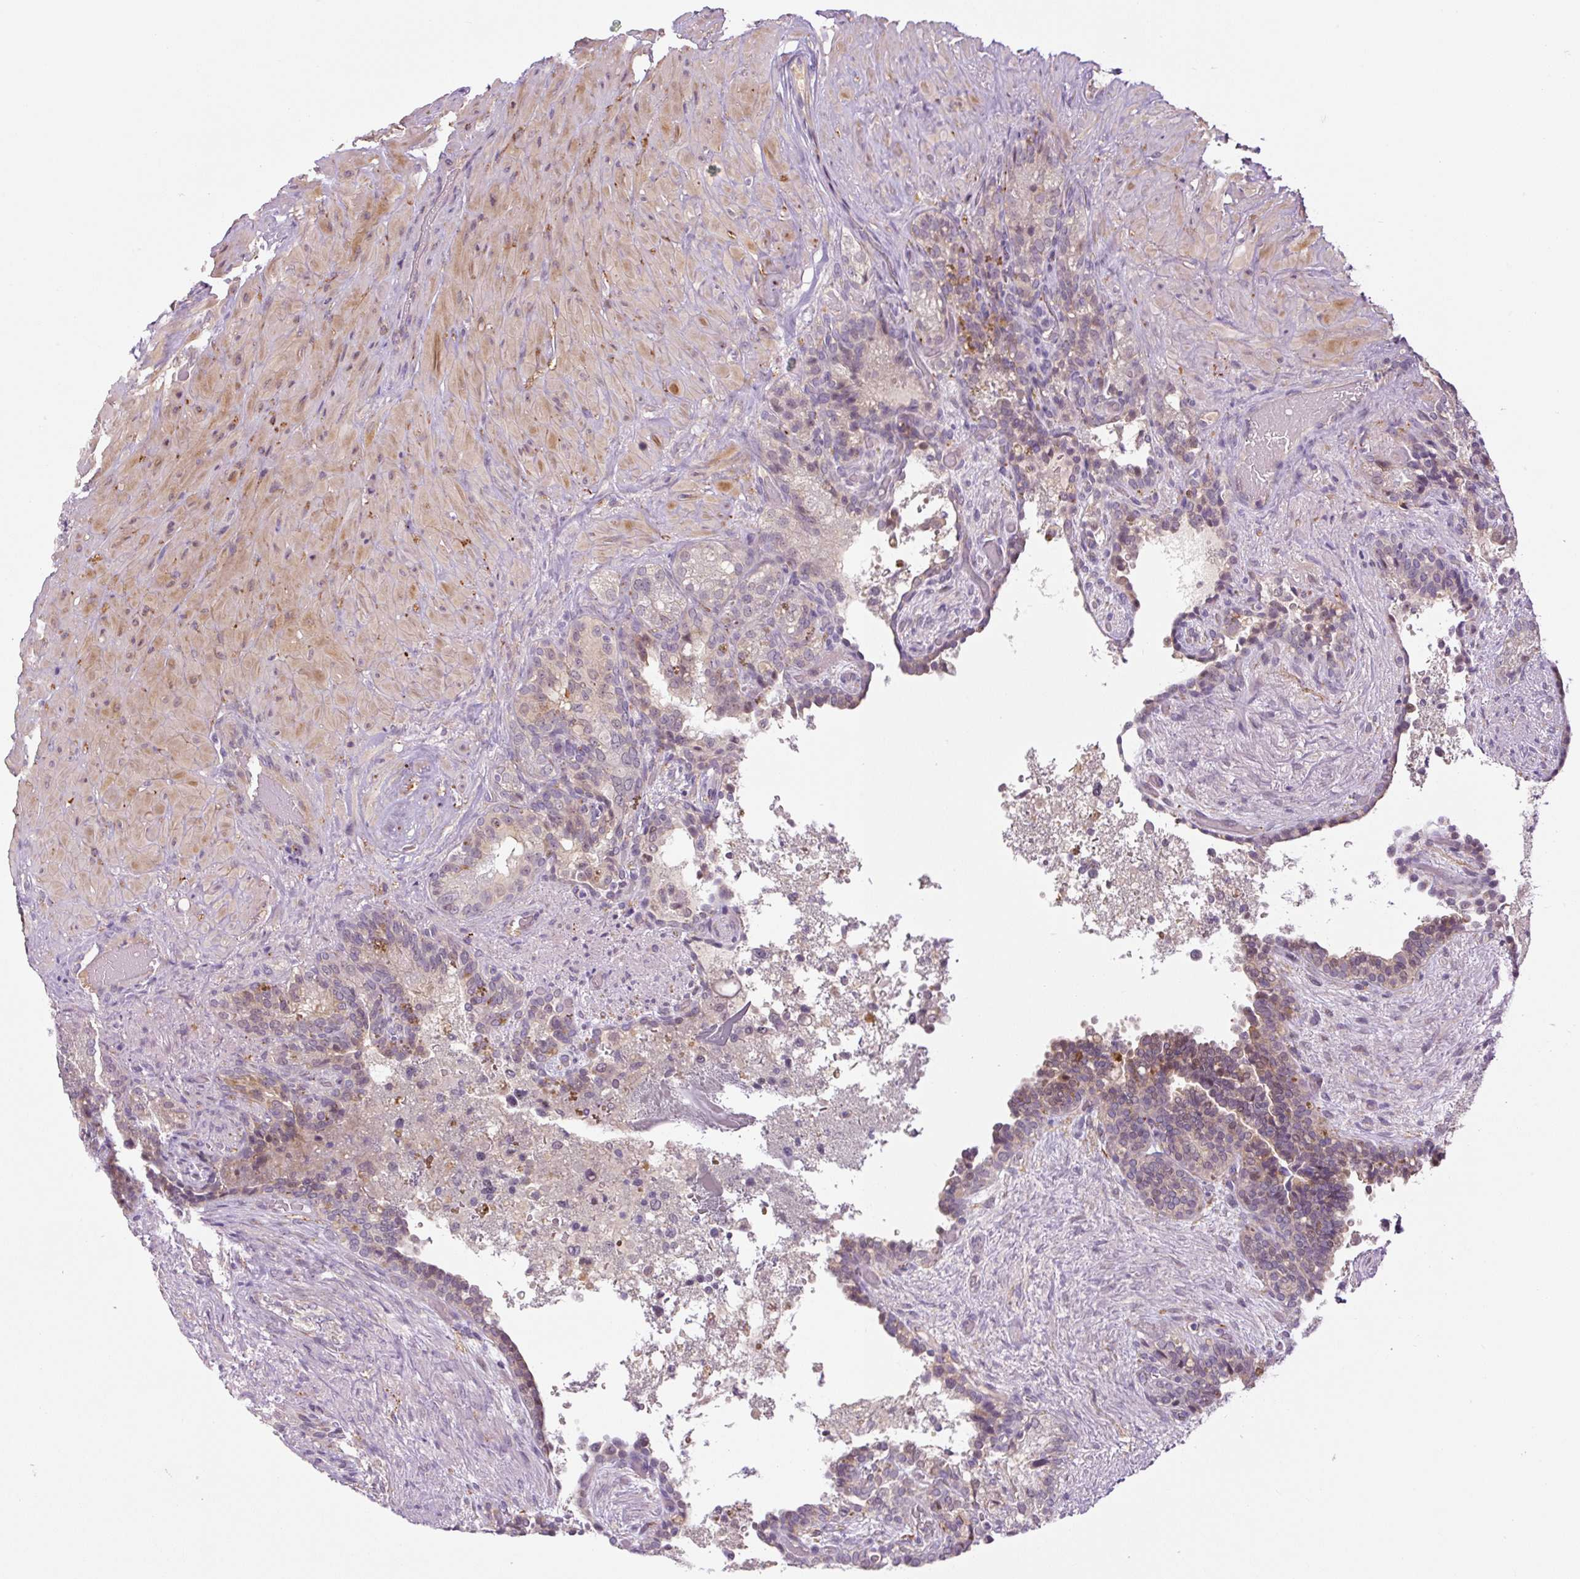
{"staining": {"intensity": "weak", "quantity": "25%-75%", "location": "cytoplasmic/membranous"}, "tissue": "seminal vesicle", "cell_type": "Glandular cells", "image_type": "normal", "snomed": [{"axis": "morphology", "description": "Normal tissue, NOS"}, {"axis": "topography", "description": "Seminal veicle"}], "caption": "This photomicrograph demonstrates benign seminal vesicle stained with immunohistochemistry to label a protein in brown. The cytoplasmic/membranous of glandular cells show weak positivity for the protein. Nuclei are counter-stained blue.", "gene": "PRKAA2", "patient": {"sex": "male", "age": 69}}